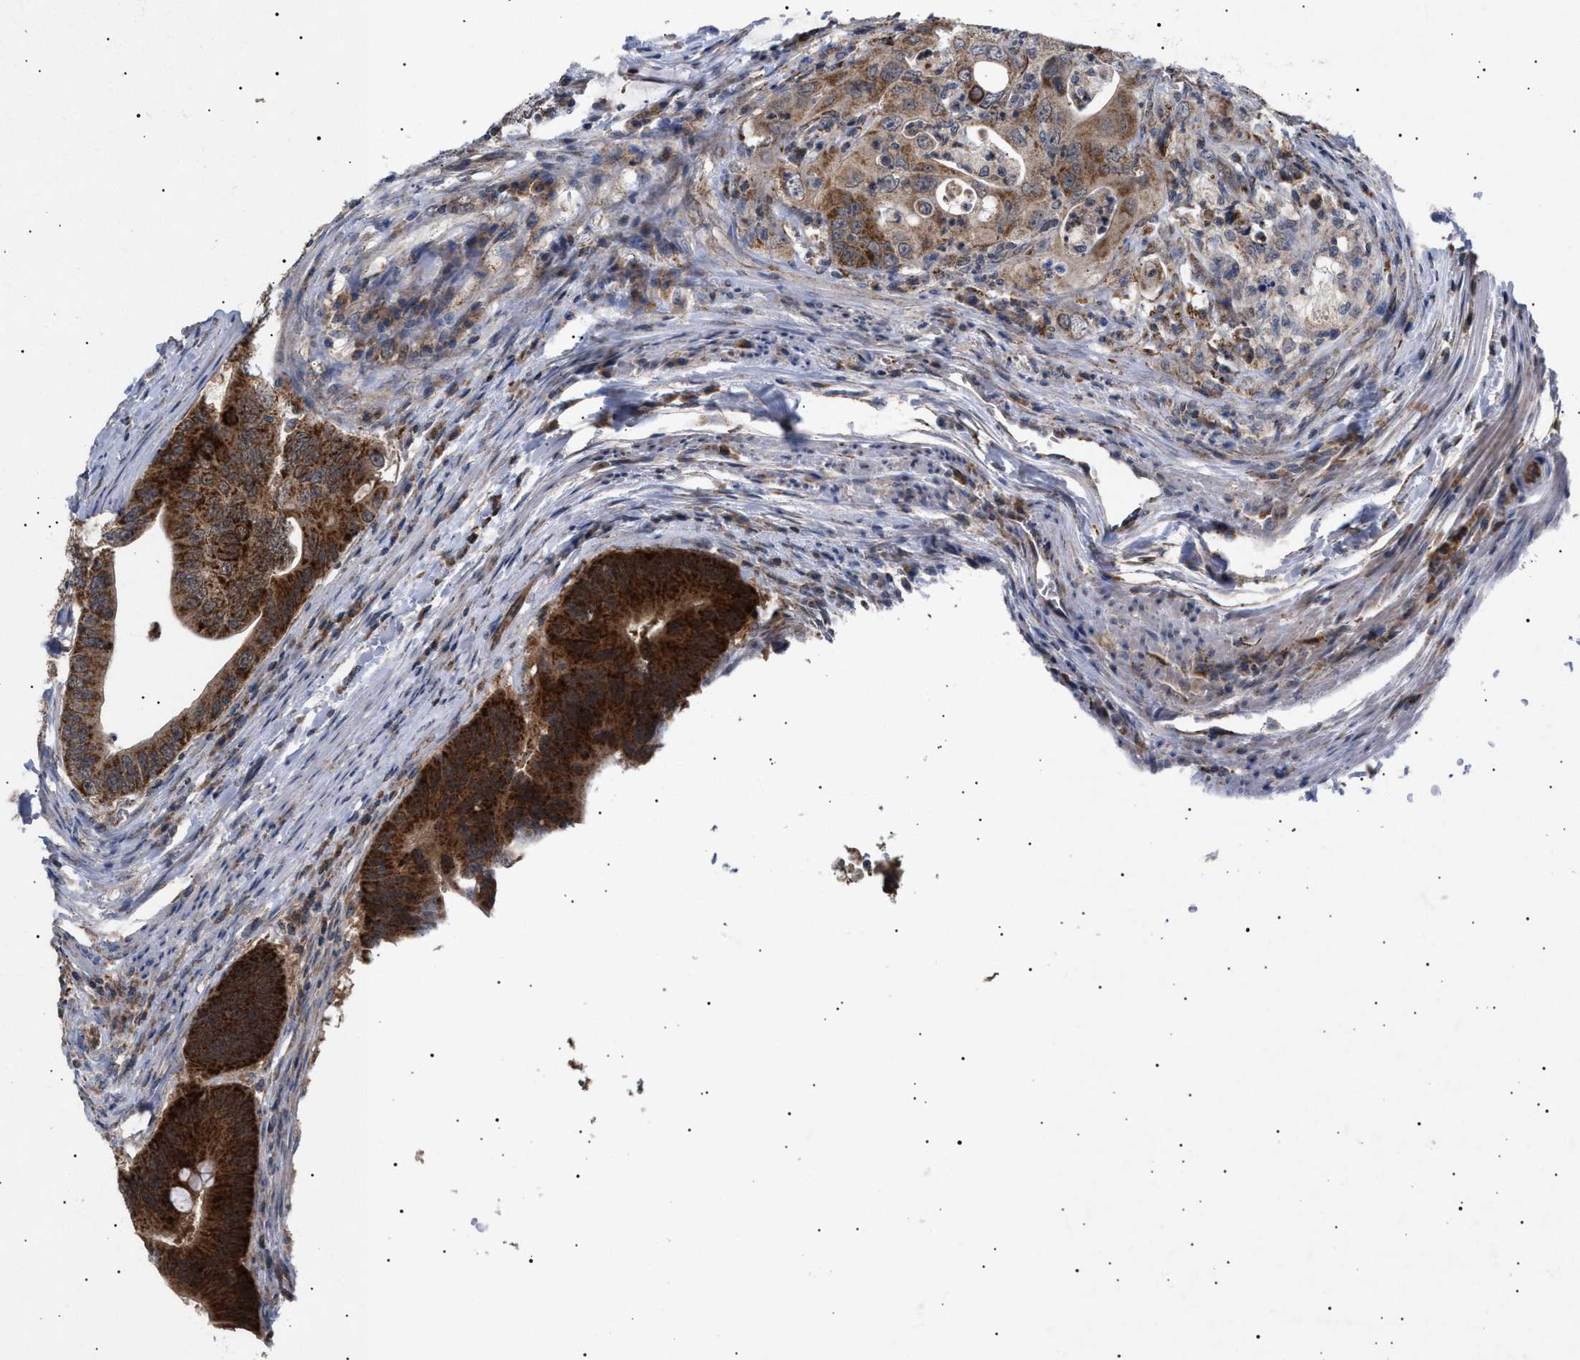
{"staining": {"intensity": "strong", "quantity": ">75%", "location": "cytoplasmic/membranous"}, "tissue": "colorectal cancer", "cell_type": "Tumor cells", "image_type": "cancer", "snomed": [{"axis": "morphology", "description": "Adenocarcinoma, NOS"}, {"axis": "topography", "description": "Colon"}], "caption": "IHC (DAB (3,3'-diaminobenzidine)) staining of adenocarcinoma (colorectal) exhibits strong cytoplasmic/membranous protein positivity in about >75% of tumor cells.", "gene": "SIRT5", "patient": {"sex": "male", "age": 71}}